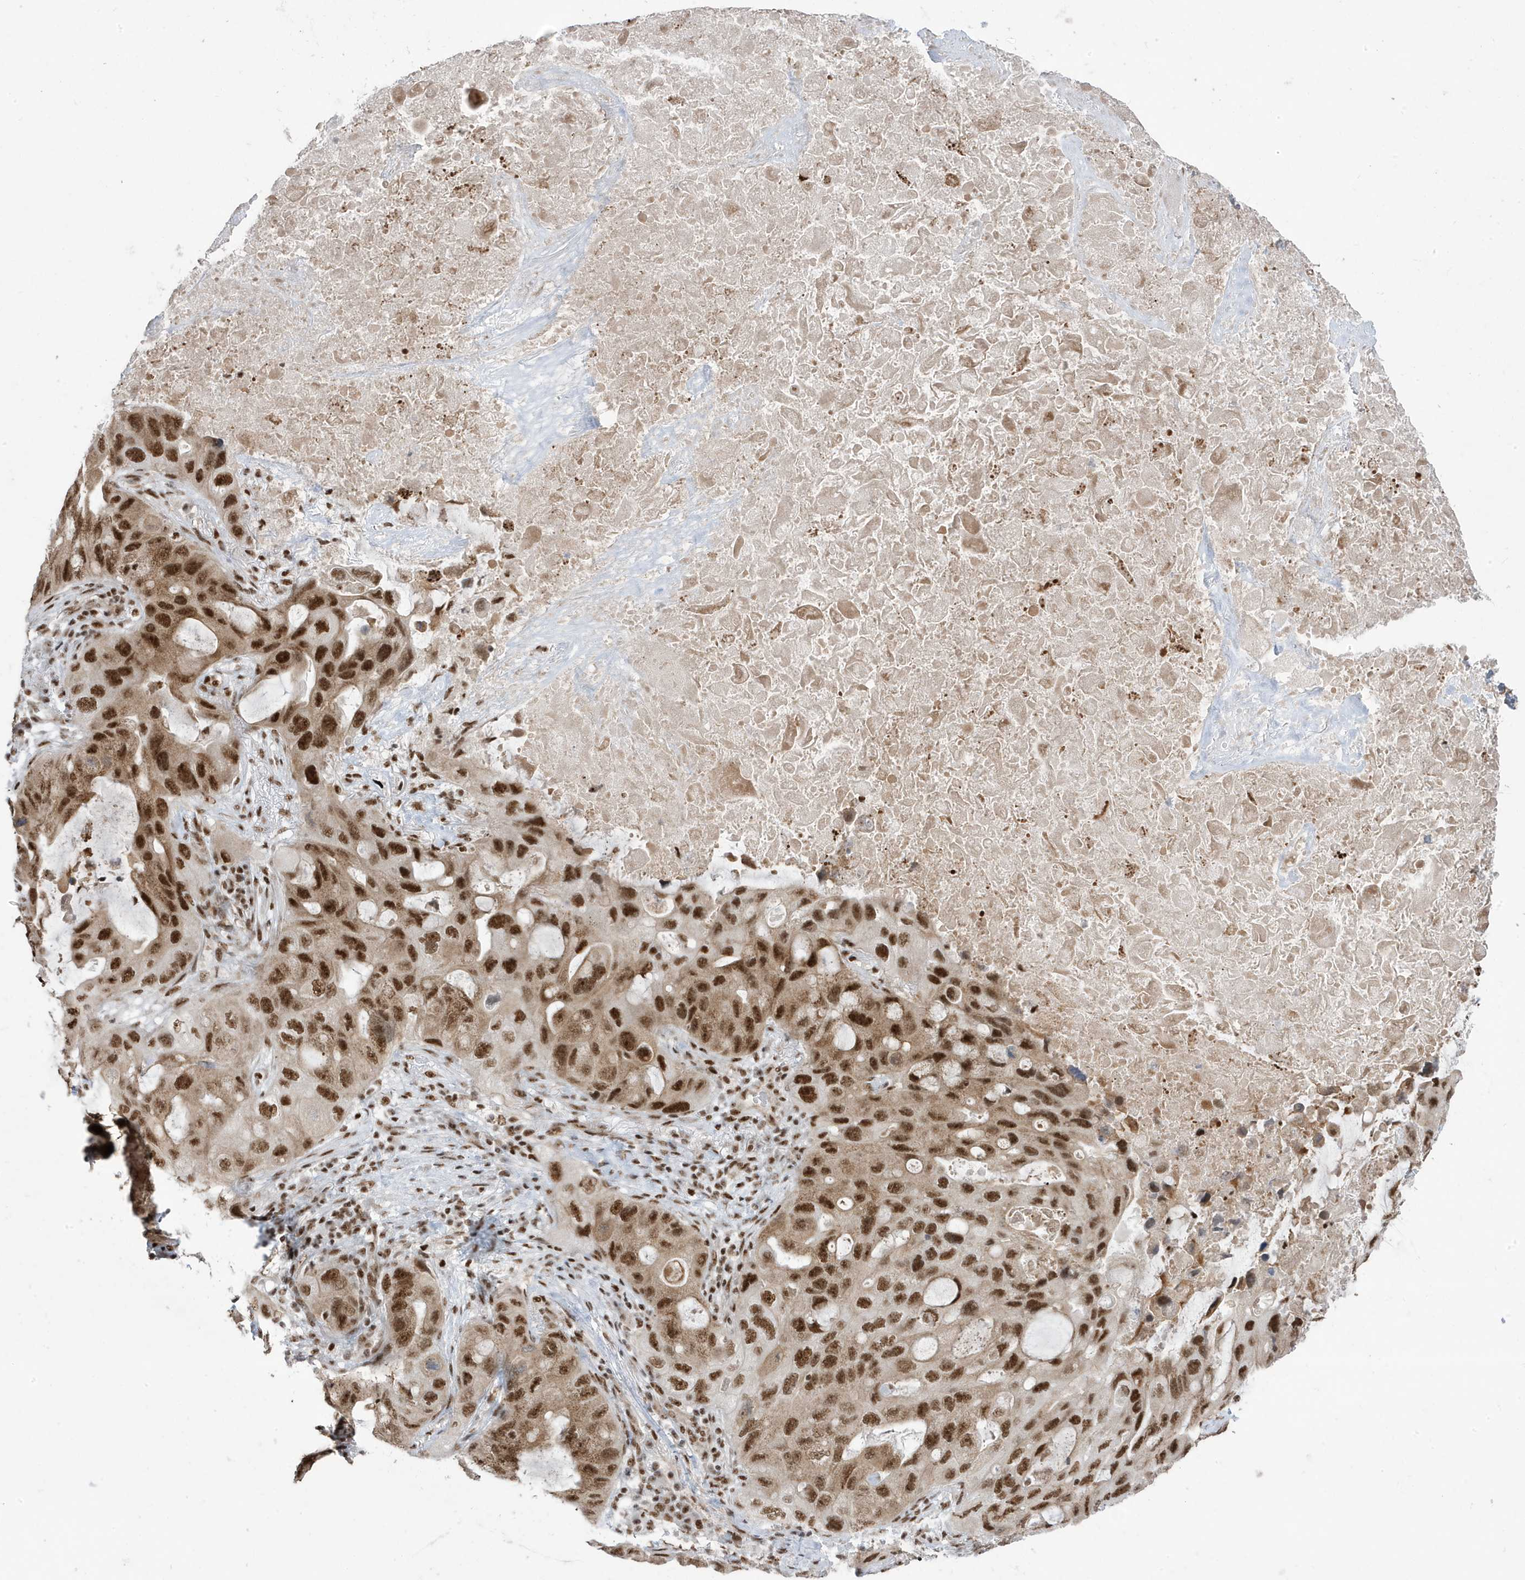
{"staining": {"intensity": "strong", "quantity": ">75%", "location": "nuclear"}, "tissue": "lung cancer", "cell_type": "Tumor cells", "image_type": "cancer", "snomed": [{"axis": "morphology", "description": "Squamous cell carcinoma, NOS"}, {"axis": "topography", "description": "Lung"}], "caption": "Human squamous cell carcinoma (lung) stained for a protein (brown) demonstrates strong nuclear positive positivity in about >75% of tumor cells.", "gene": "MTREX", "patient": {"sex": "female", "age": 73}}